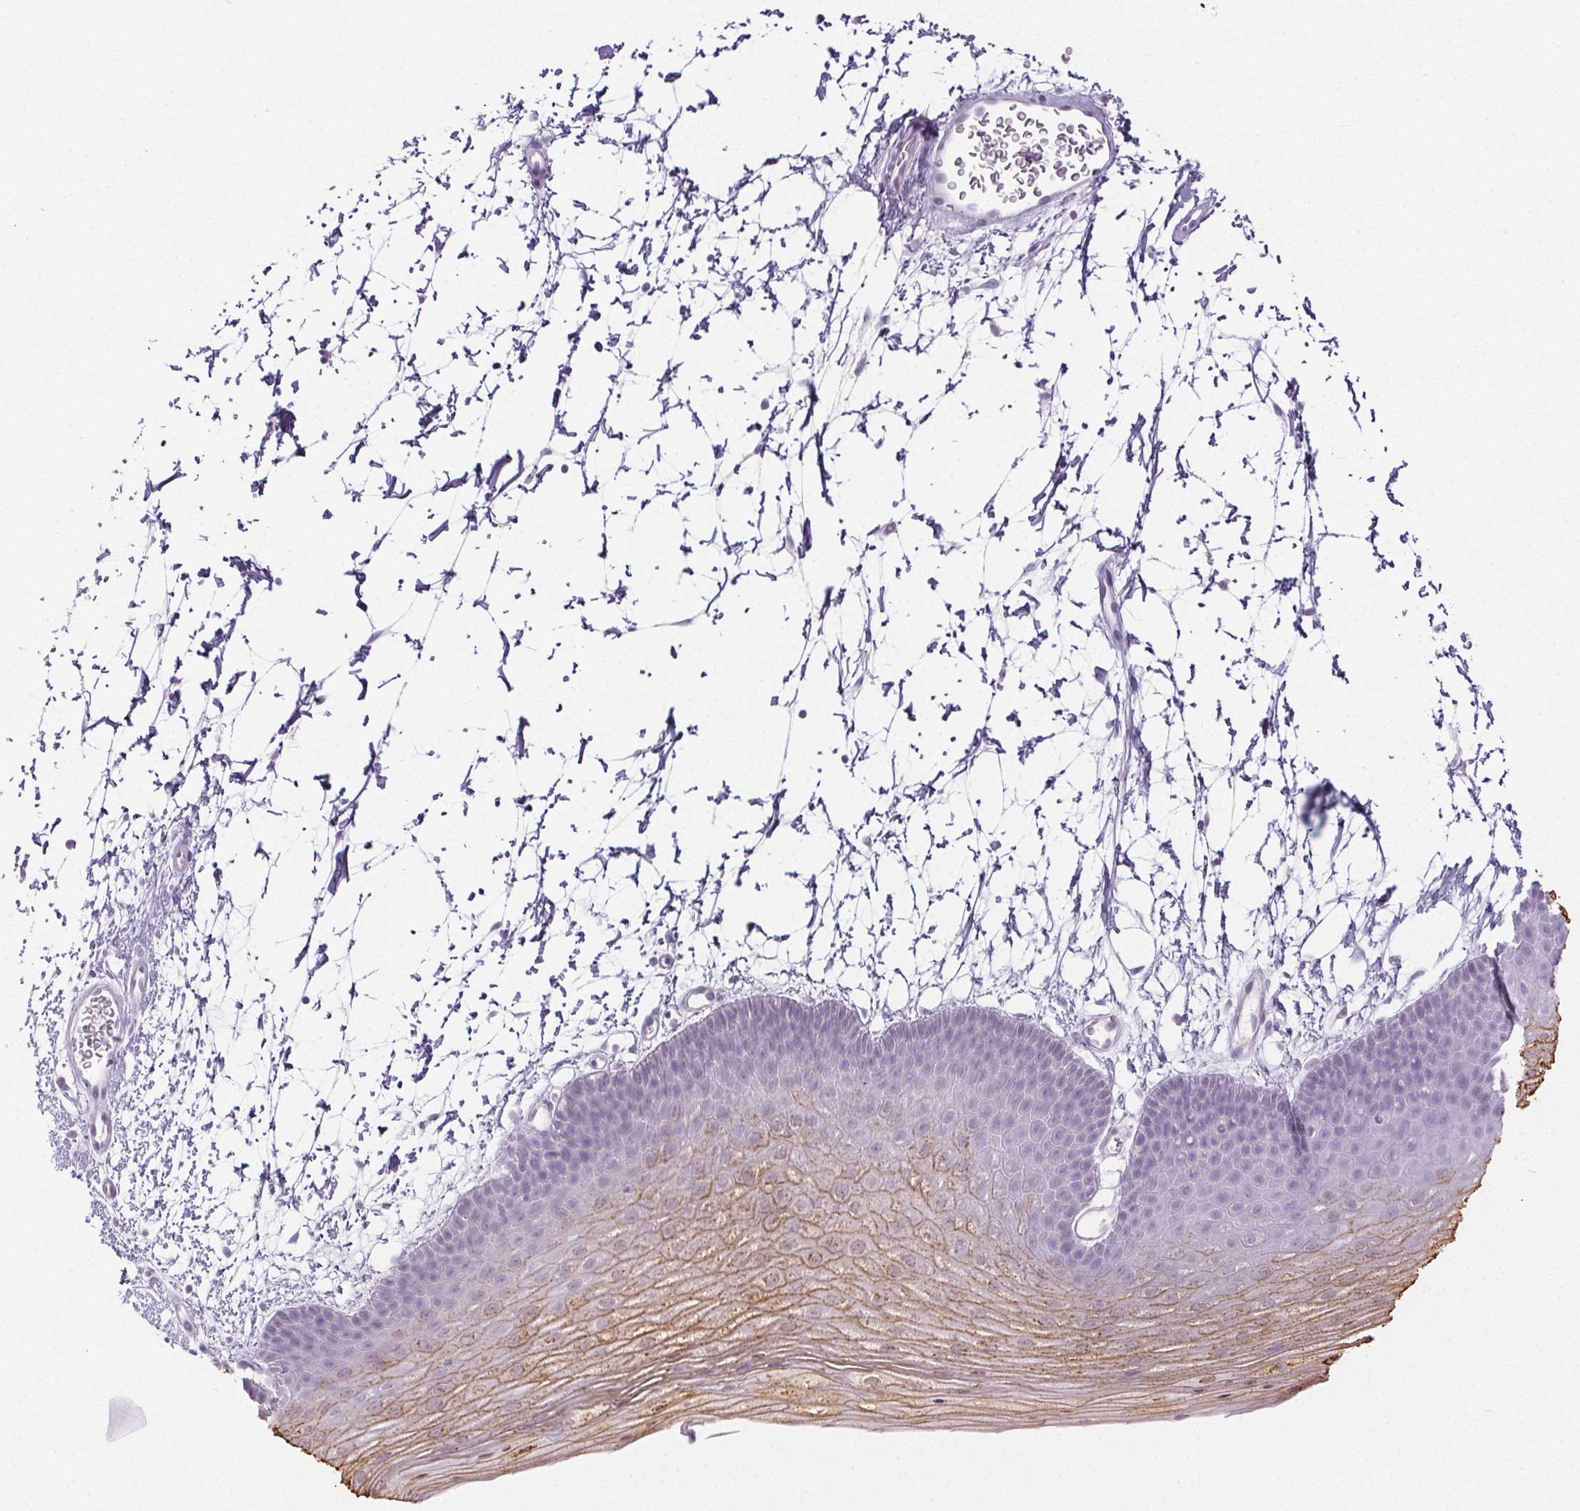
{"staining": {"intensity": "moderate", "quantity": "25%-75%", "location": "cytoplasmic/membranous"}, "tissue": "skin", "cell_type": "Epidermal cells", "image_type": "normal", "snomed": [{"axis": "morphology", "description": "Normal tissue, NOS"}, {"axis": "topography", "description": "Anal"}], "caption": "Moderate cytoplasmic/membranous expression is identified in approximately 25%-75% of epidermal cells in normal skin. (Stains: DAB in brown, nuclei in blue, Microscopy: brightfield microscopy at high magnification).", "gene": "PI3", "patient": {"sex": "male", "age": 53}}